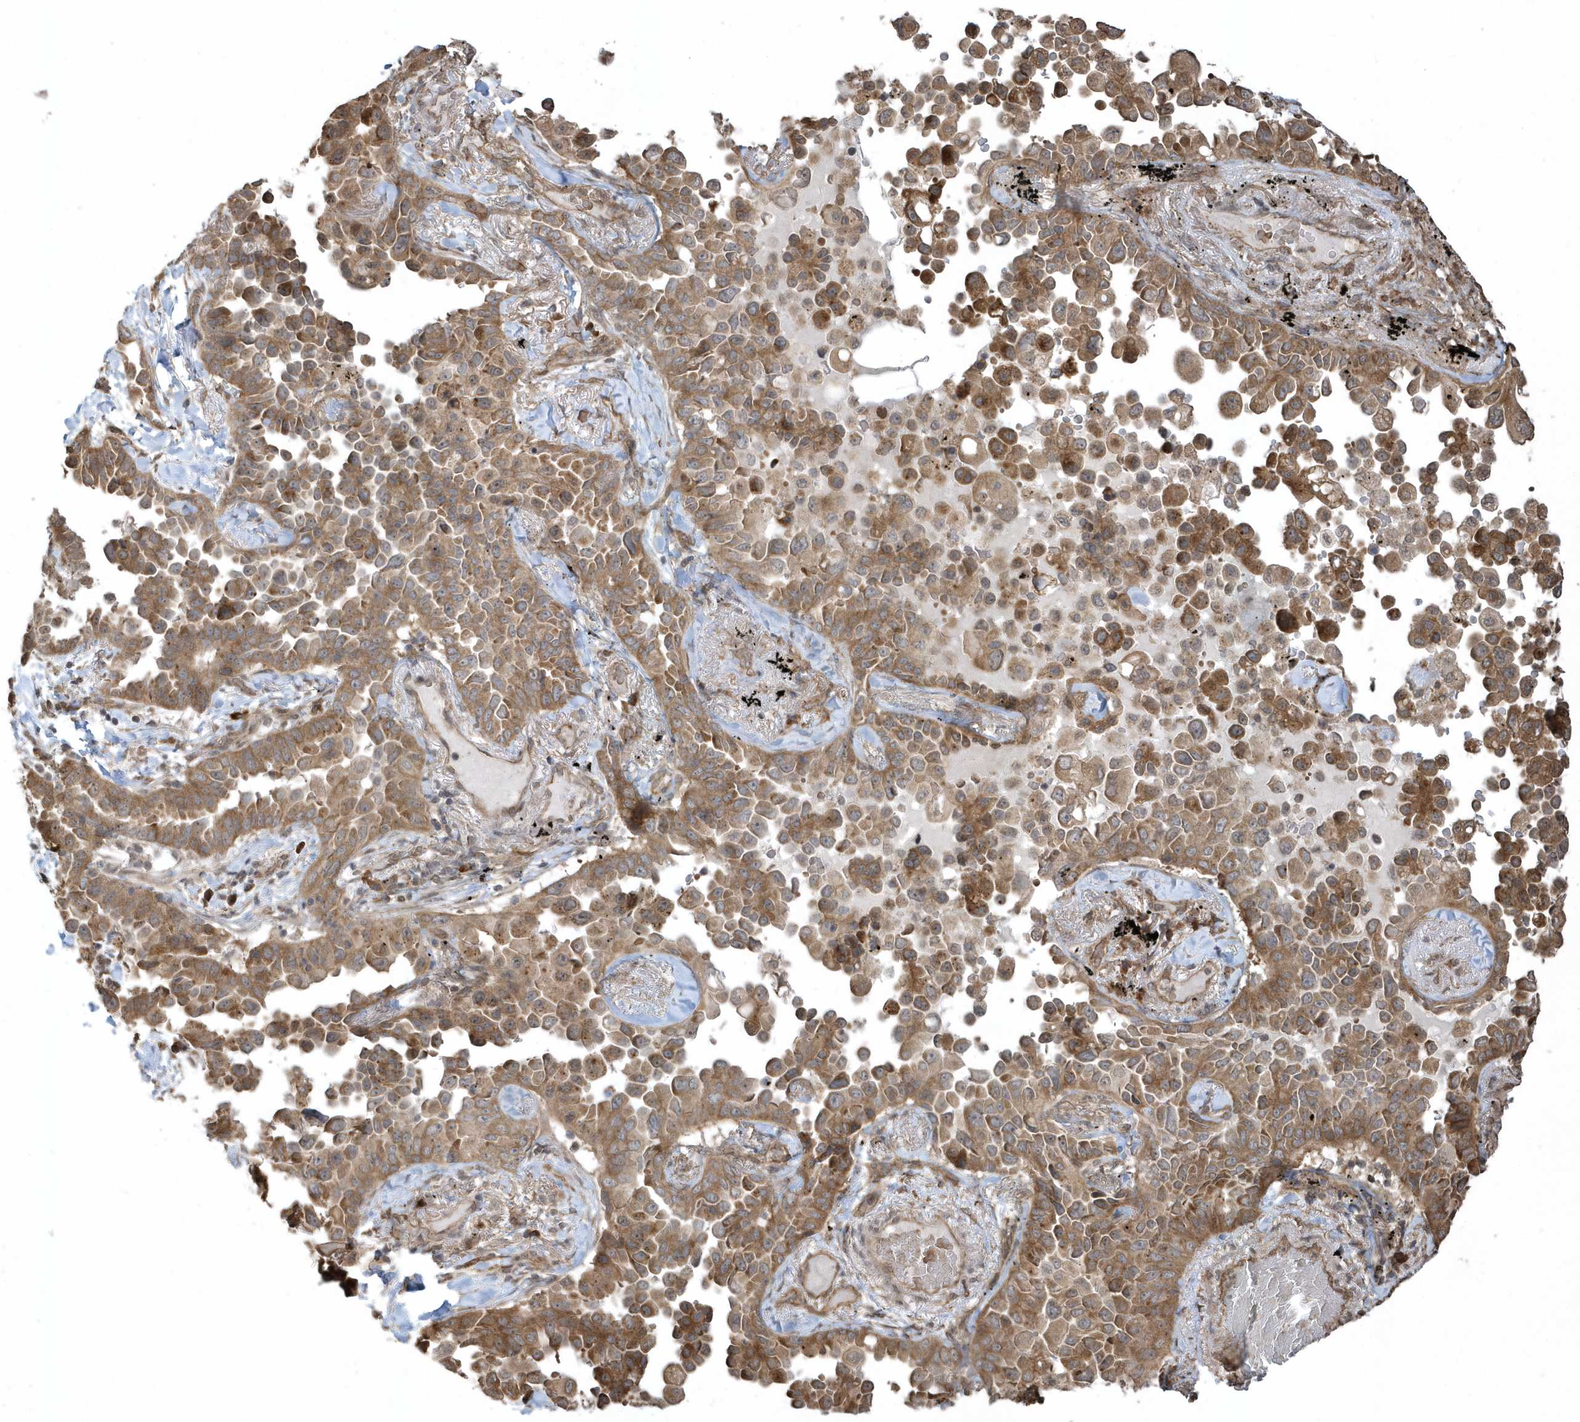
{"staining": {"intensity": "moderate", "quantity": ">75%", "location": "cytoplasmic/membranous"}, "tissue": "lung cancer", "cell_type": "Tumor cells", "image_type": "cancer", "snomed": [{"axis": "morphology", "description": "Adenocarcinoma, NOS"}, {"axis": "topography", "description": "Lung"}], "caption": "This photomicrograph shows IHC staining of lung cancer (adenocarcinoma), with medium moderate cytoplasmic/membranous positivity in approximately >75% of tumor cells.", "gene": "HERPUD1", "patient": {"sex": "female", "age": 67}}